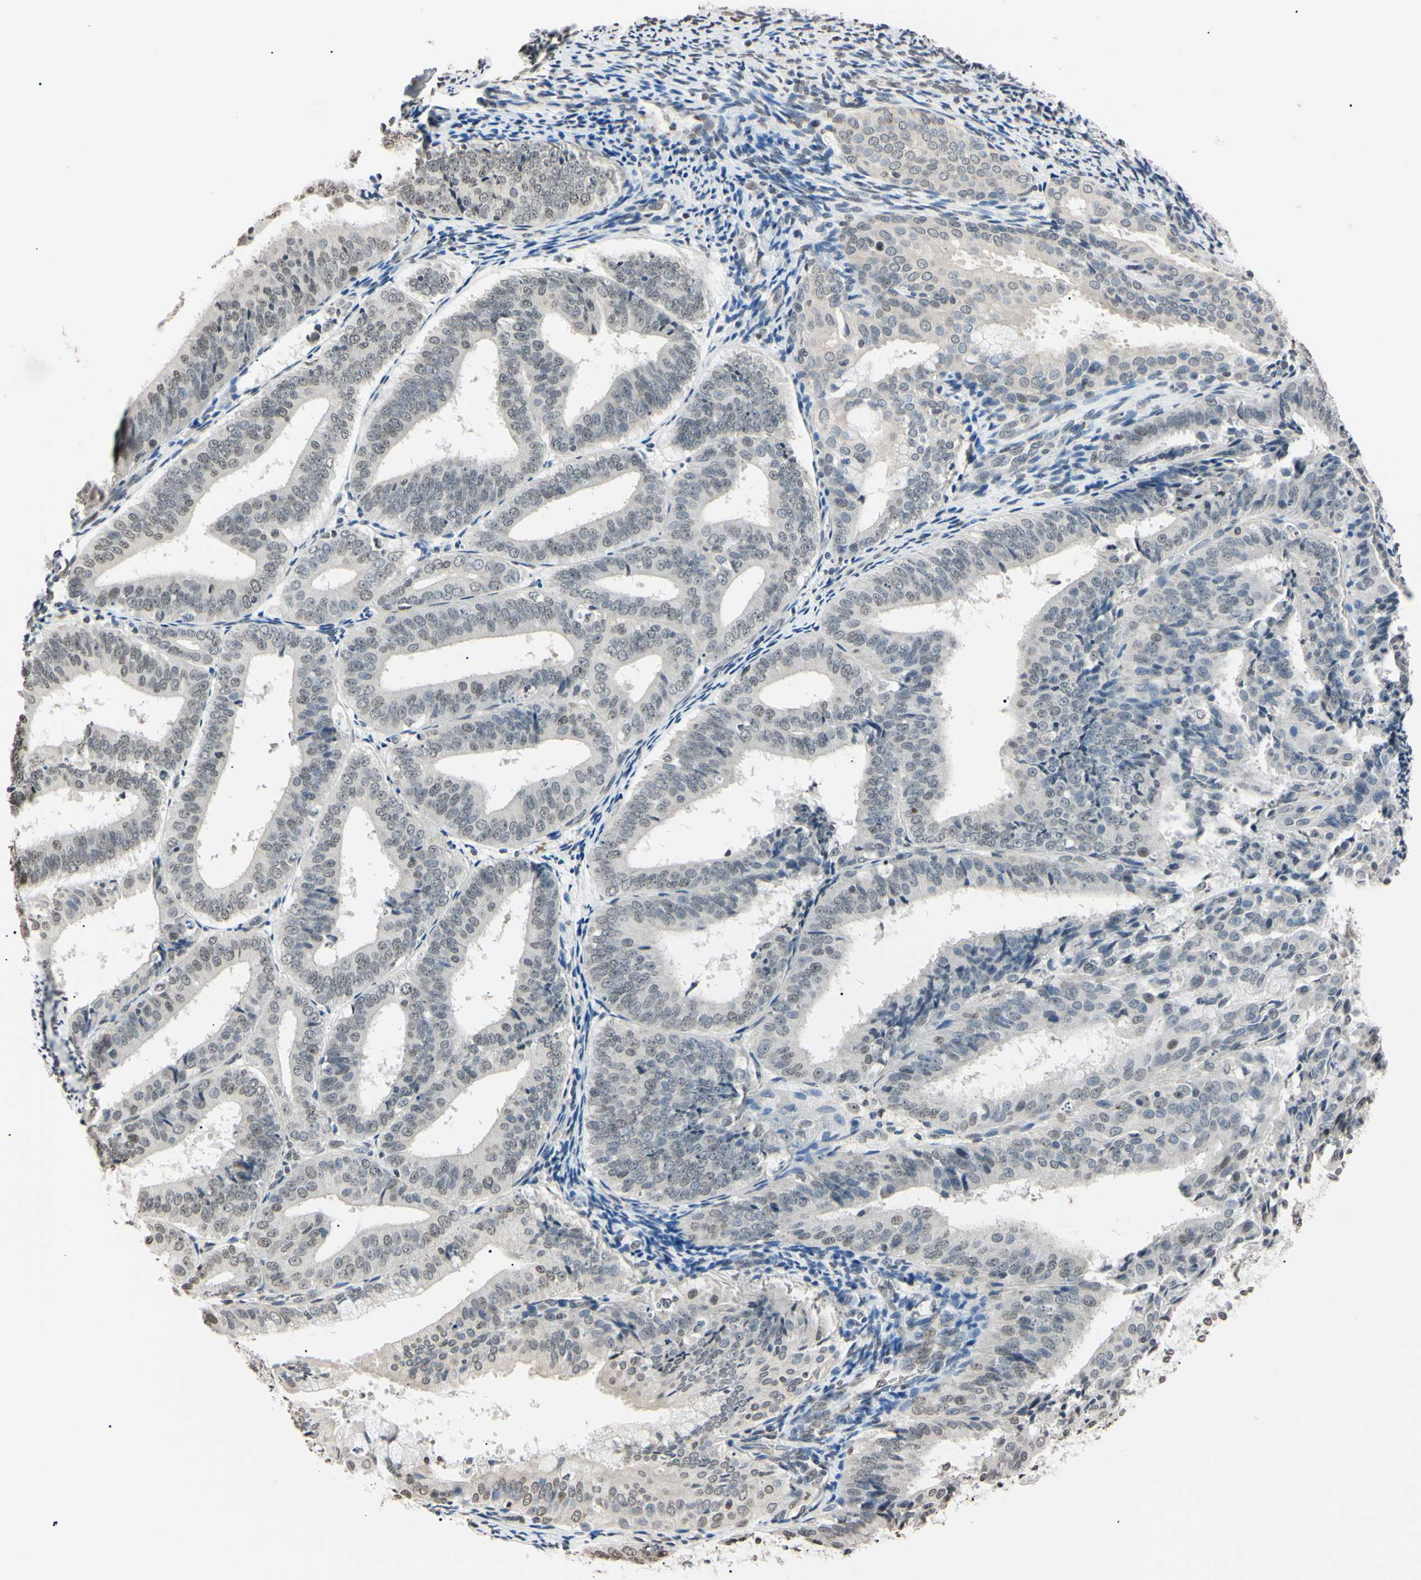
{"staining": {"intensity": "weak", "quantity": "<25%", "location": "nuclear"}, "tissue": "endometrial cancer", "cell_type": "Tumor cells", "image_type": "cancer", "snomed": [{"axis": "morphology", "description": "Adenocarcinoma, NOS"}, {"axis": "topography", "description": "Endometrium"}], "caption": "Endometrial cancer stained for a protein using IHC reveals no staining tumor cells.", "gene": "CDC45", "patient": {"sex": "female", "age": 63}}